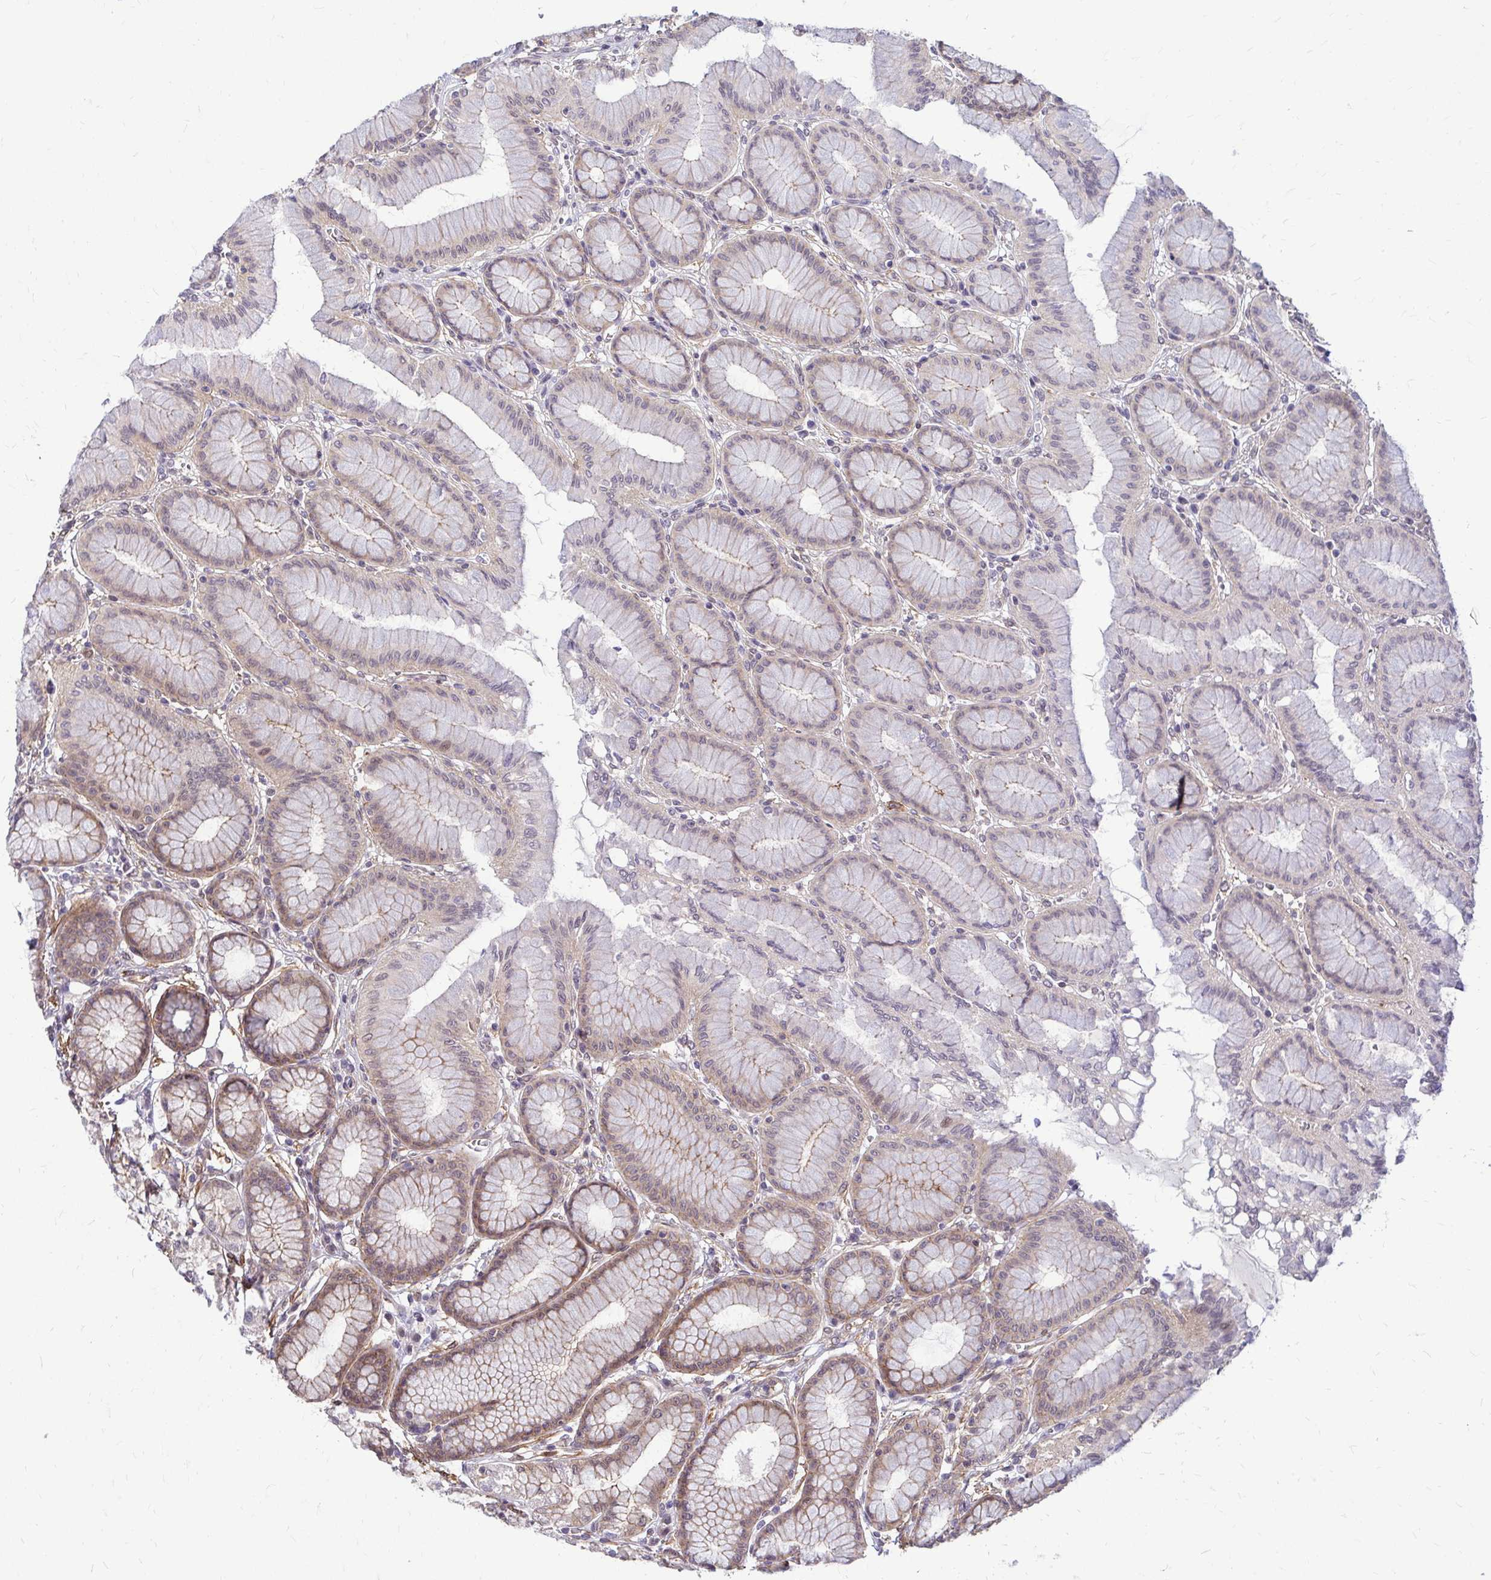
{"staining": {"intensity": "weak", "quantity": "25%-75%", "location": "cytoplasmic/membranous"}, "tissue": "stomach", "cell_type": "Glandular cells", "image_type": "normal", "snomed": [{"axis": "morphology", "description": "Normal tissue, NOS"}, {"axis": "topography", "description": "Stomach"}, {"axis": "topography", "description": "Stomach, lower"}], "caption": "DAB immunohistochemical staining of normal stomach demonstrates weak cytoplasmic/membranous protein expression in approximately 25%-75% of glandular cells. (DAB IHC with brightfield microscopy, high magnification).", "gene": "TRIP6", "patient": {"sex": "male", "age": 76}}